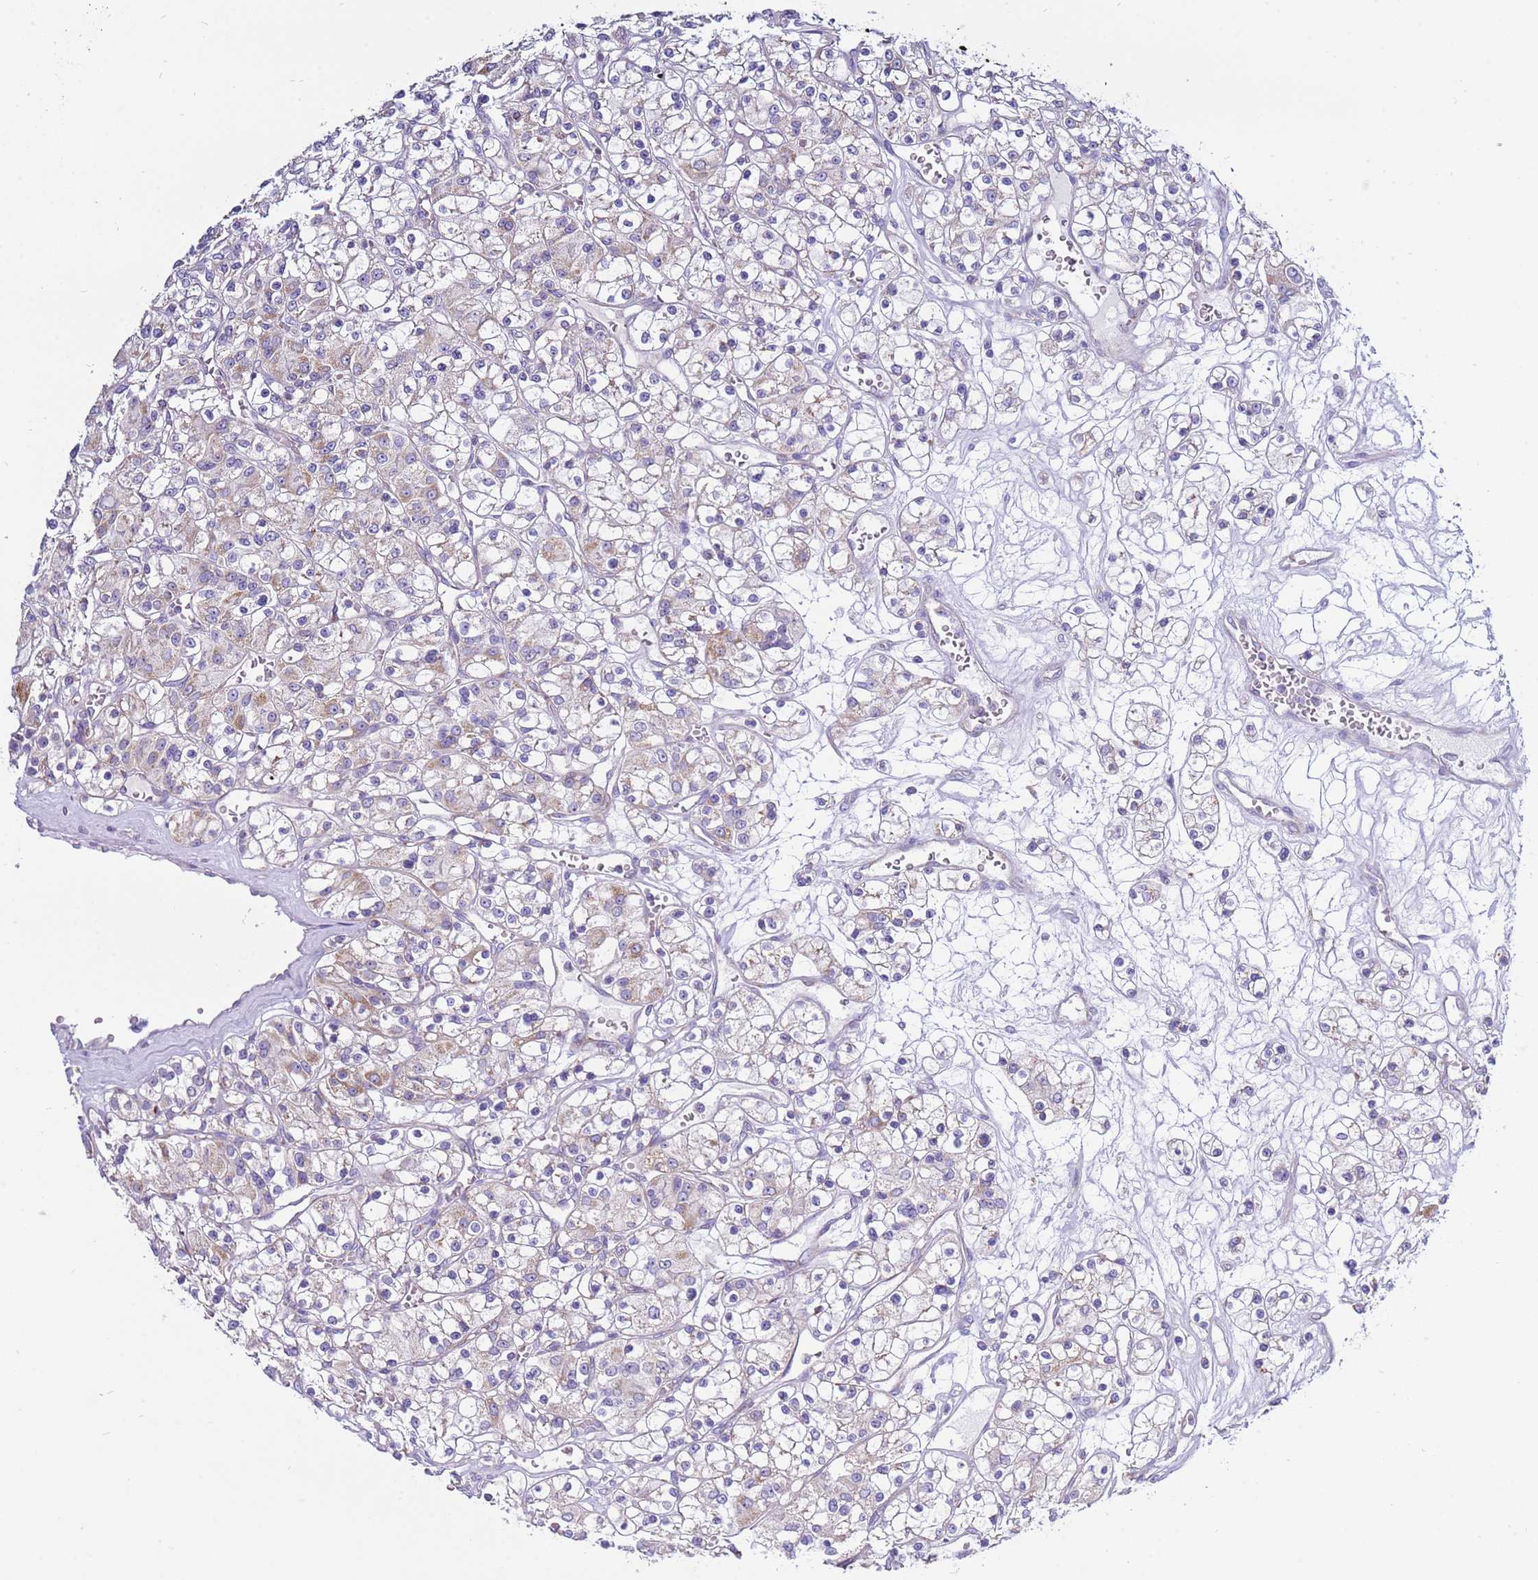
{"staining": {"intensity": "weak", "quantity": "<25%", "location": "cytoplasmic/membranous"}, "tissue": "renal cancer", "cell_type": "Tumor cells", "image_type": "cancer", "snomed": [{"axis": "morphology", "description": "Adenocarcinoma, NOS"}, {"axis": "topography", "description": "Kidney"}], "caption": "IHC micrograph of human renal cancer (adenocarcinoma) stained for a protein (brown), which shows no staining in tumor cells.", "gene": "IGF1R", "patient": {"sex": "female", "age": 59}}